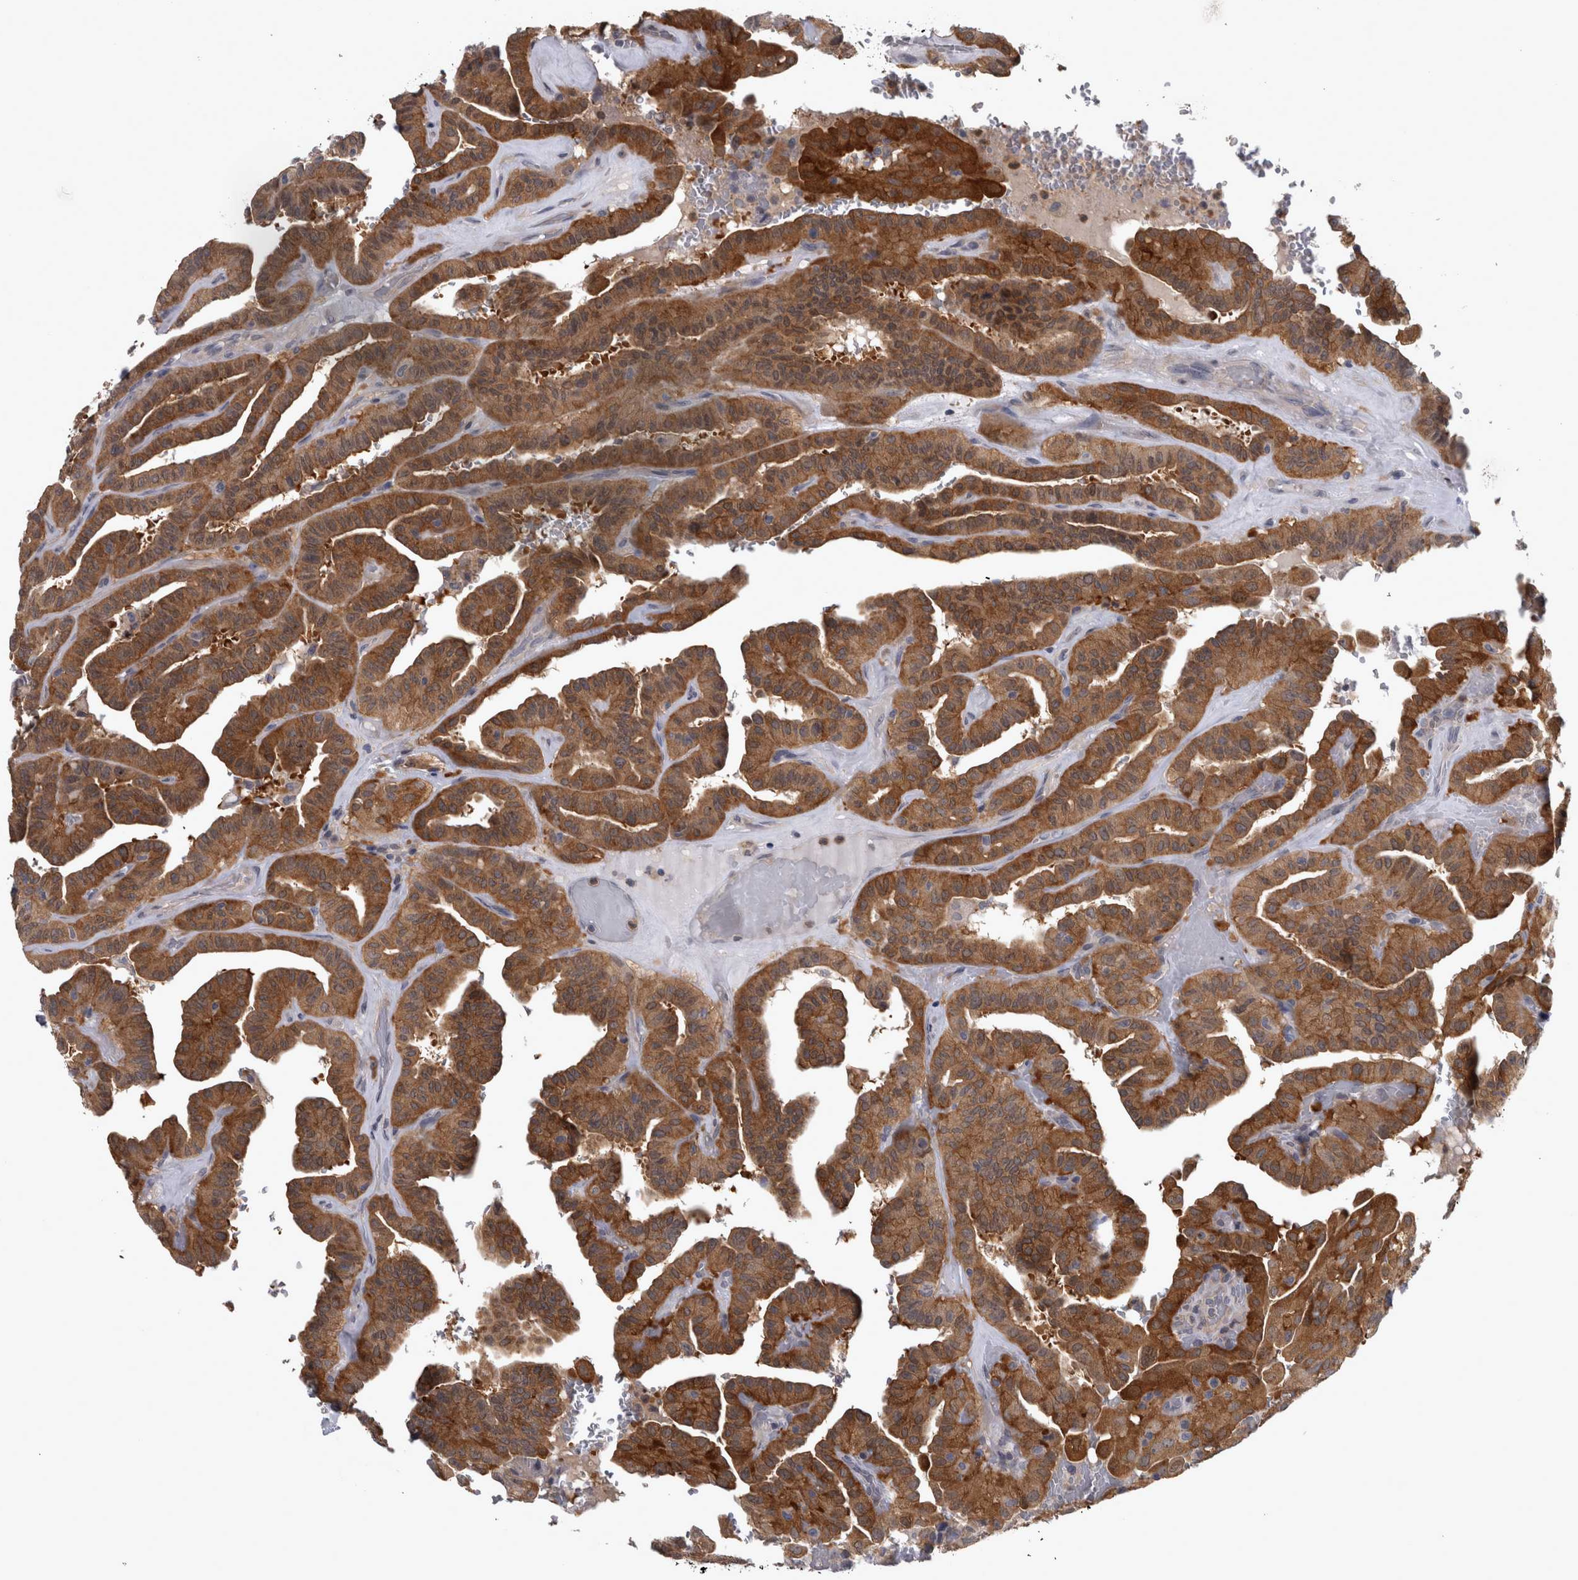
{"staining": {"intensity": "strong", "quantity": ">75%", "location": "cytoplasmic/membranous"}, "tissue": "thyroid cancer", "cell_type": "Tumor cells", "image_type": "cancer", "snomed": [{"axis": "morphology", "description": "Papillary adenocarcinoma, NOS"}, {"axis": "topography", "description": "Thyroid gland"}], "caption": "Tumor cells exhibit high levels of strong cytoplasmic/membranous staining in approximately >75% of cells in papillary adenocarcinoma (thyroid).", "gene": "PRKCI", "patient": {"sex": "male", "age": 77}}